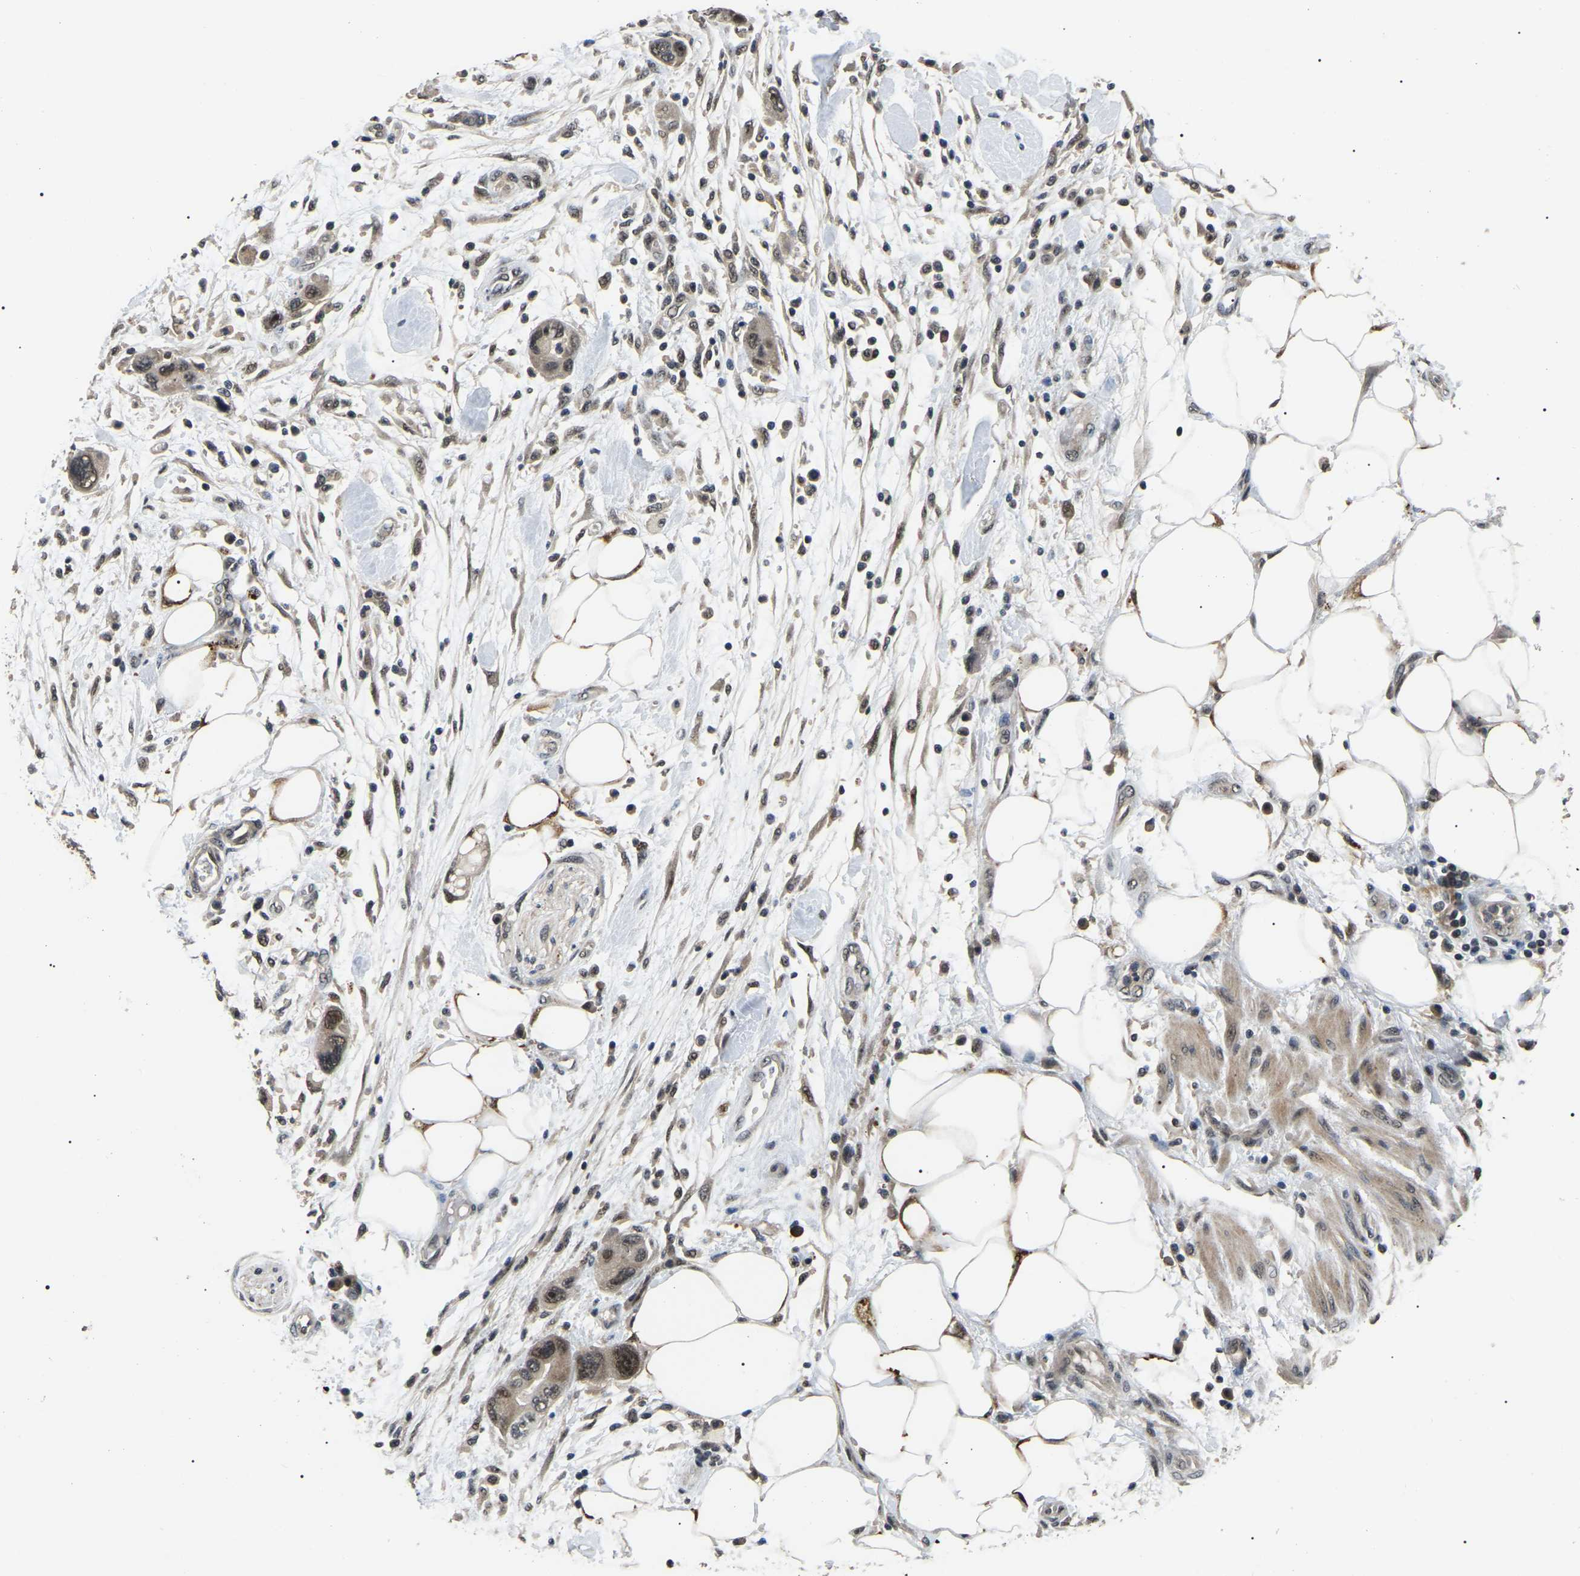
{"staining": {"intensity": "moderate", "quantity": ">75%", "location": "nuclear"}, "tissue": "pancreatic cancer", "cell_type": "Tumor cells", "image_type": "cancer", "snomed": [{"axis": "morphology", "description": "Normal tissue, NOS"}, {"axis": "morphology", "description": "Adenocarcinoma, NOS"}, {"axis": "topography", "description": "Pancreas"}], "caption": "Pancreatic cancer (adenocarcinoma) was stained to show a protein in brown. There is medium levels of moderate nuclear staining in approximately >75% of tumor cells. The staining is performed using DAB (3,3'-diaminobenzidine) brown chromogen to label protein expression. The nuclei are counter-stained blue using hematoxylin.", "gene": "PPM1E", "patient": {"sex": "female", "age": 71}}